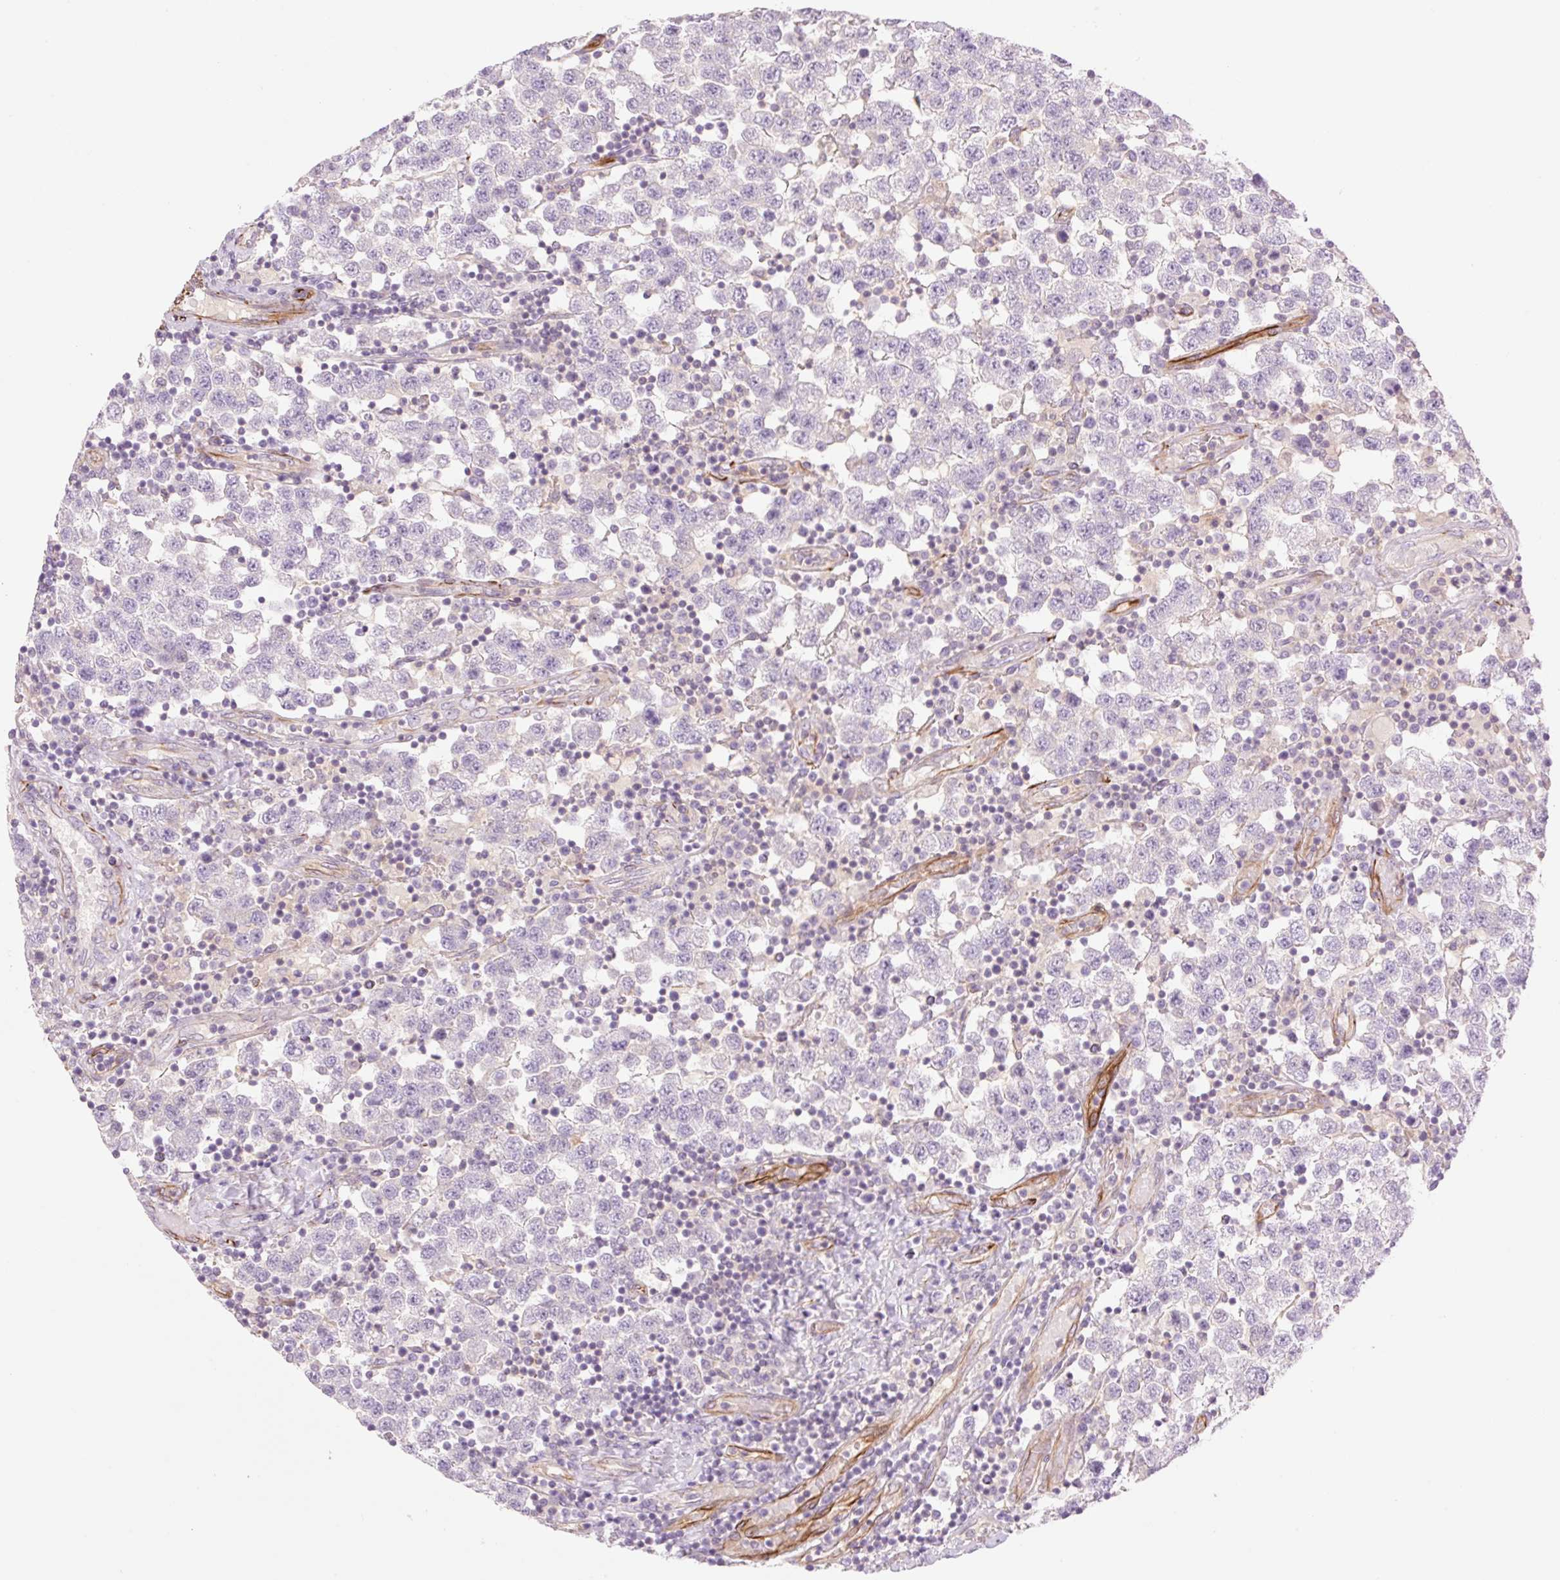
{"staining": {"intensity": "negative", "quantity": "none", "location": "none"}, "tissue": "testis cancer", "cell_type": "Tumor cells", "image_type": "cancer", "snomed": [{"axis": "morphology", "description": "Seminoma, NOS"}, {"axis": "topography", "description": "Testis"}], "caption": "Testis cancer (seminoma) was stained to show a protein in brown. There is no significant positivity in tumor cells.", "gene": "ZFYVE21", "patient": {"sex": "male", "age": 34}}